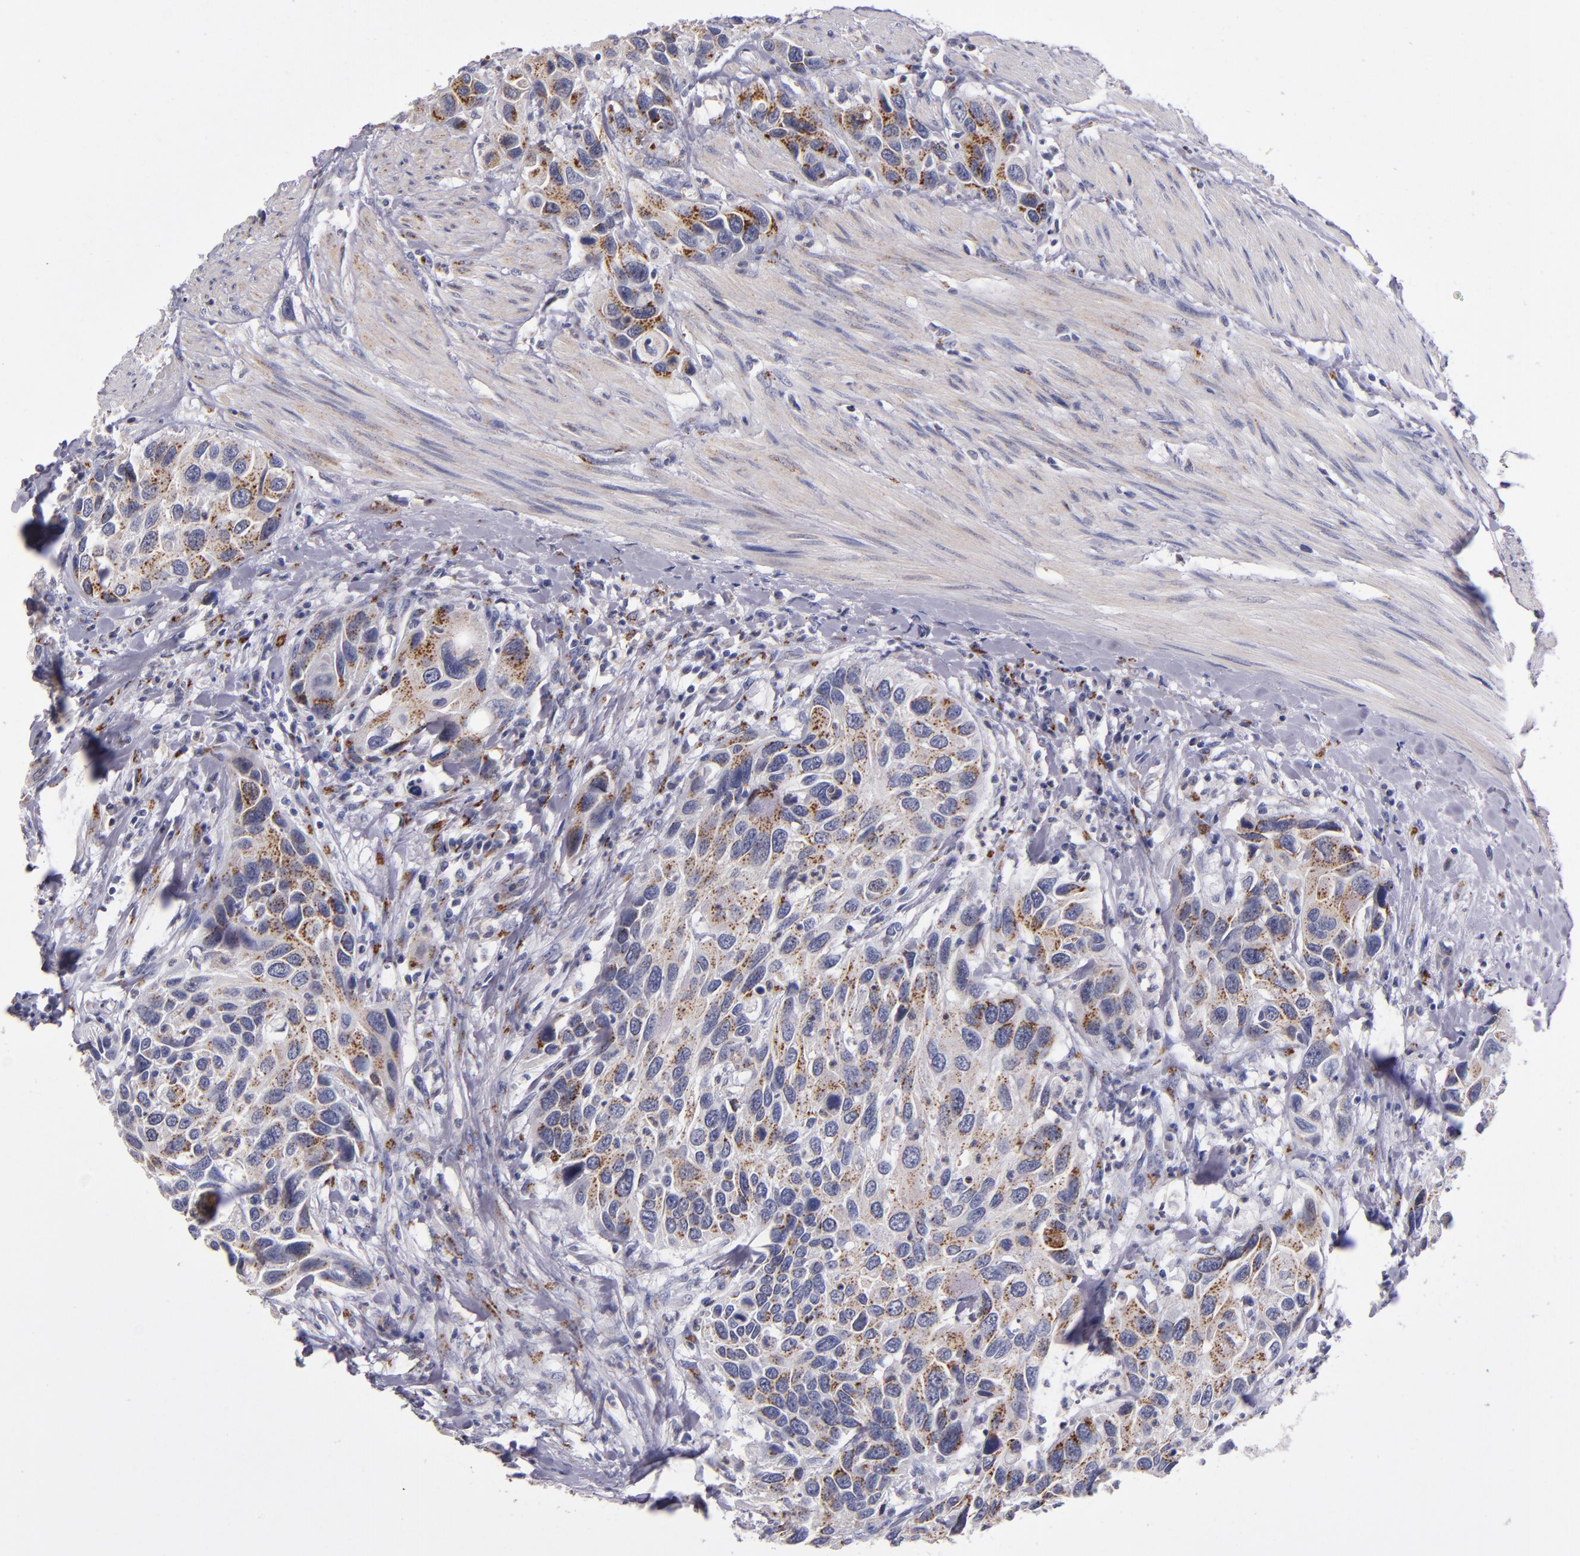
{"staining": {"intensity": "moderate", "quantity": ">75%", "location": "cytoplasmic/membranous"}, "tissue": "urothelial cancer", "cell_type": "Tumor cells", "image_type": "cancer", "snomed": [{"axis": "morphology", "description": "Urothelial carcinoma, High grade"}, {"axis": "topography", "description": "Urinary bladder"}], "caption": "IHC of human urothelial cancer displays medium levels of moderate cytoplasmic/membranous staining in about >75% of tumor cells. The protein of interest is shown in brown color, while the nuclei are stained blue.", "gene": "RAB41", "patient": {"sex": "male", "age": 66}}